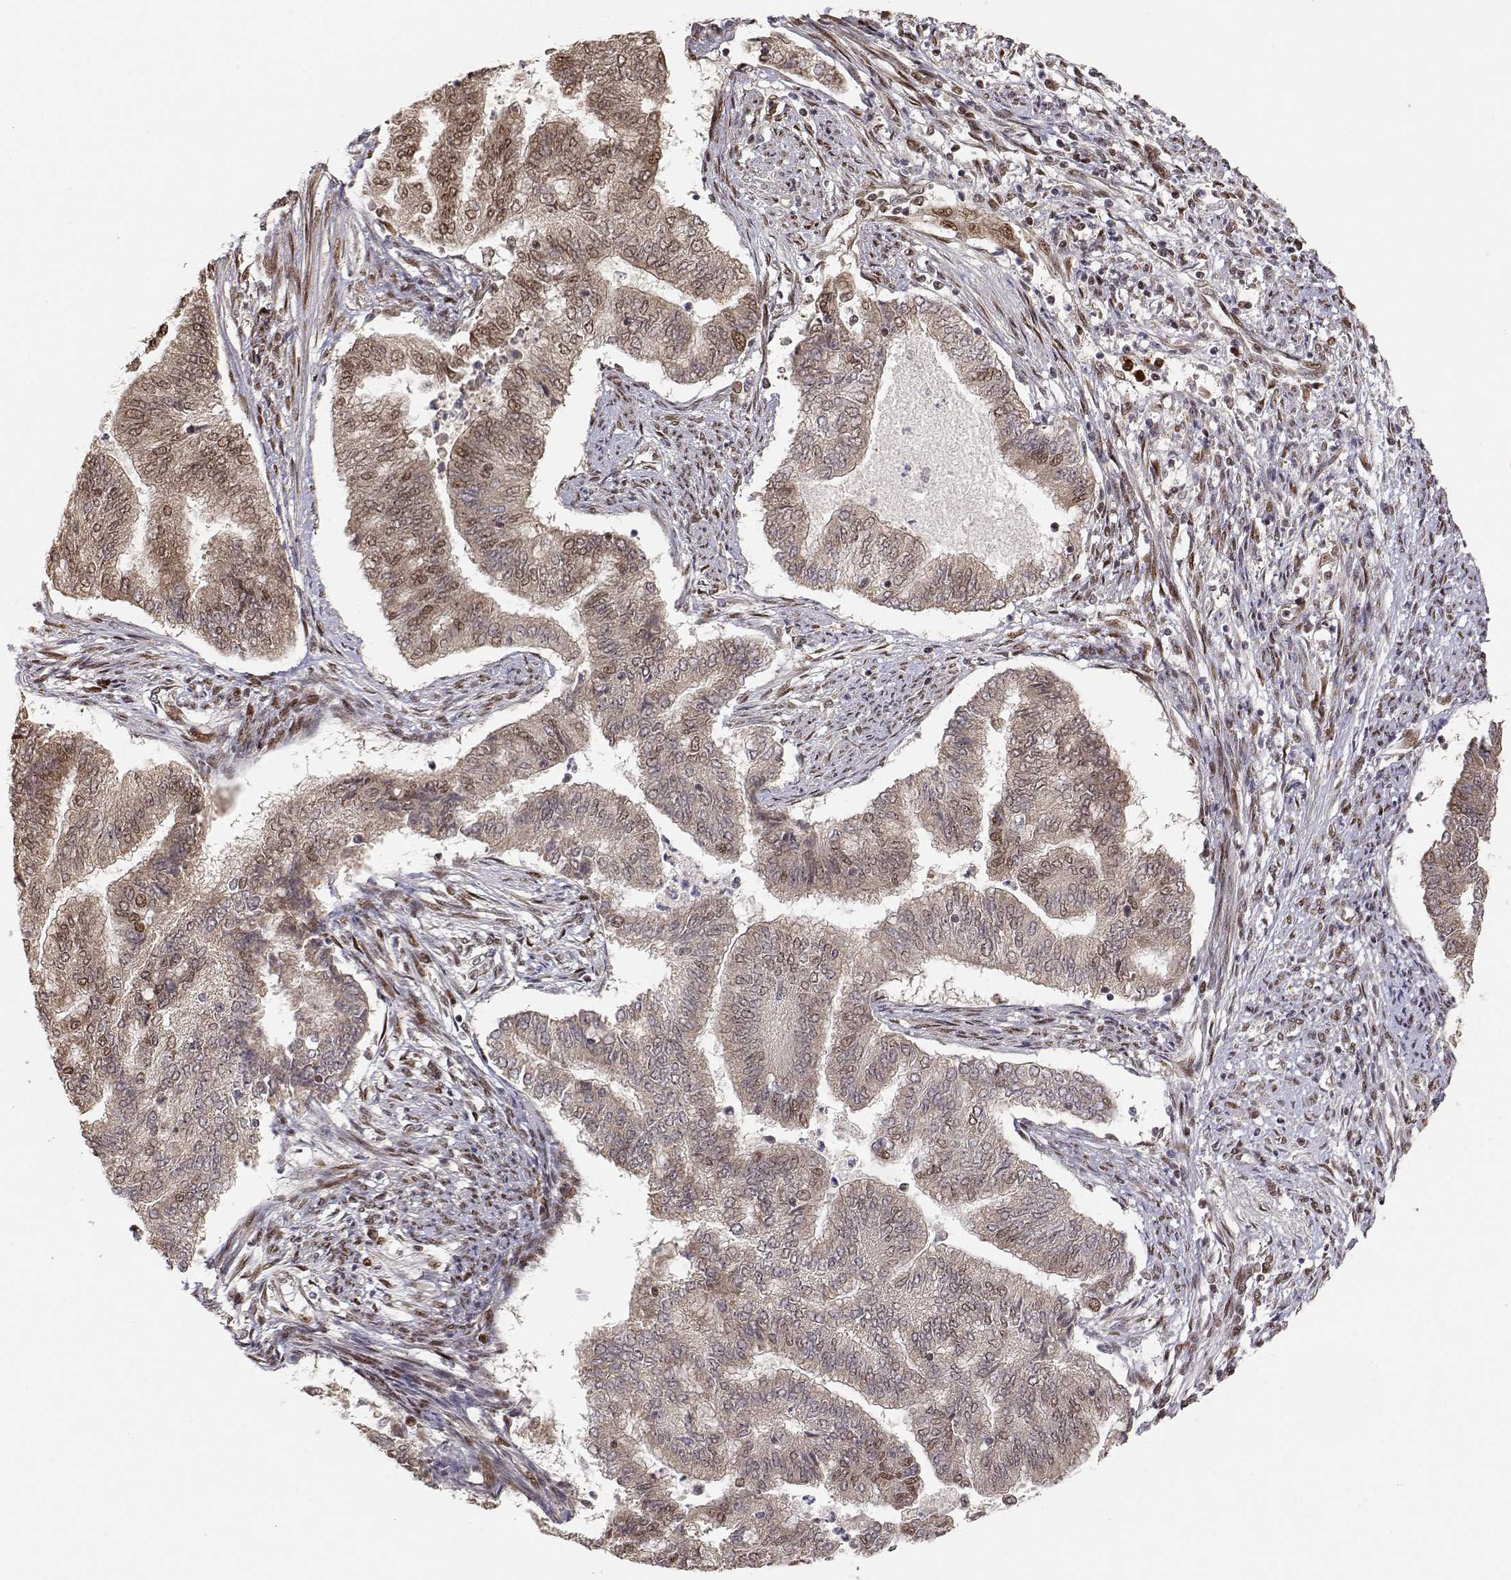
{"staining": {"intensity": "moderate", "quantity": "<25%", "location": "cytoplasmic/membranous,nuclear"}, "tissue": "endometrial cancer", "cell_type": "Tumor cells", "image_type": "cancer", "snomed": [{"axis": "morphology", "description": "Adenocarcinoma, NOS"}, {"axis": "topography", "description": "Endometrium"}], "caption": "DAB (3,3'-diaminobenzidine) immunohistochemical staining of endometrial adenocarcinoma displays moderate cytoplasmic/membranous and nuclear protein expression in approximately <25% of tumor cells. Using DAB (3,3'-diaminobenzidine) (brown) and hematoxylin (blue) stains, captured at high magnification using brightfield microscopy.", "gene": "BRCA1", "patient": {"sex": "female", "age": 65}}